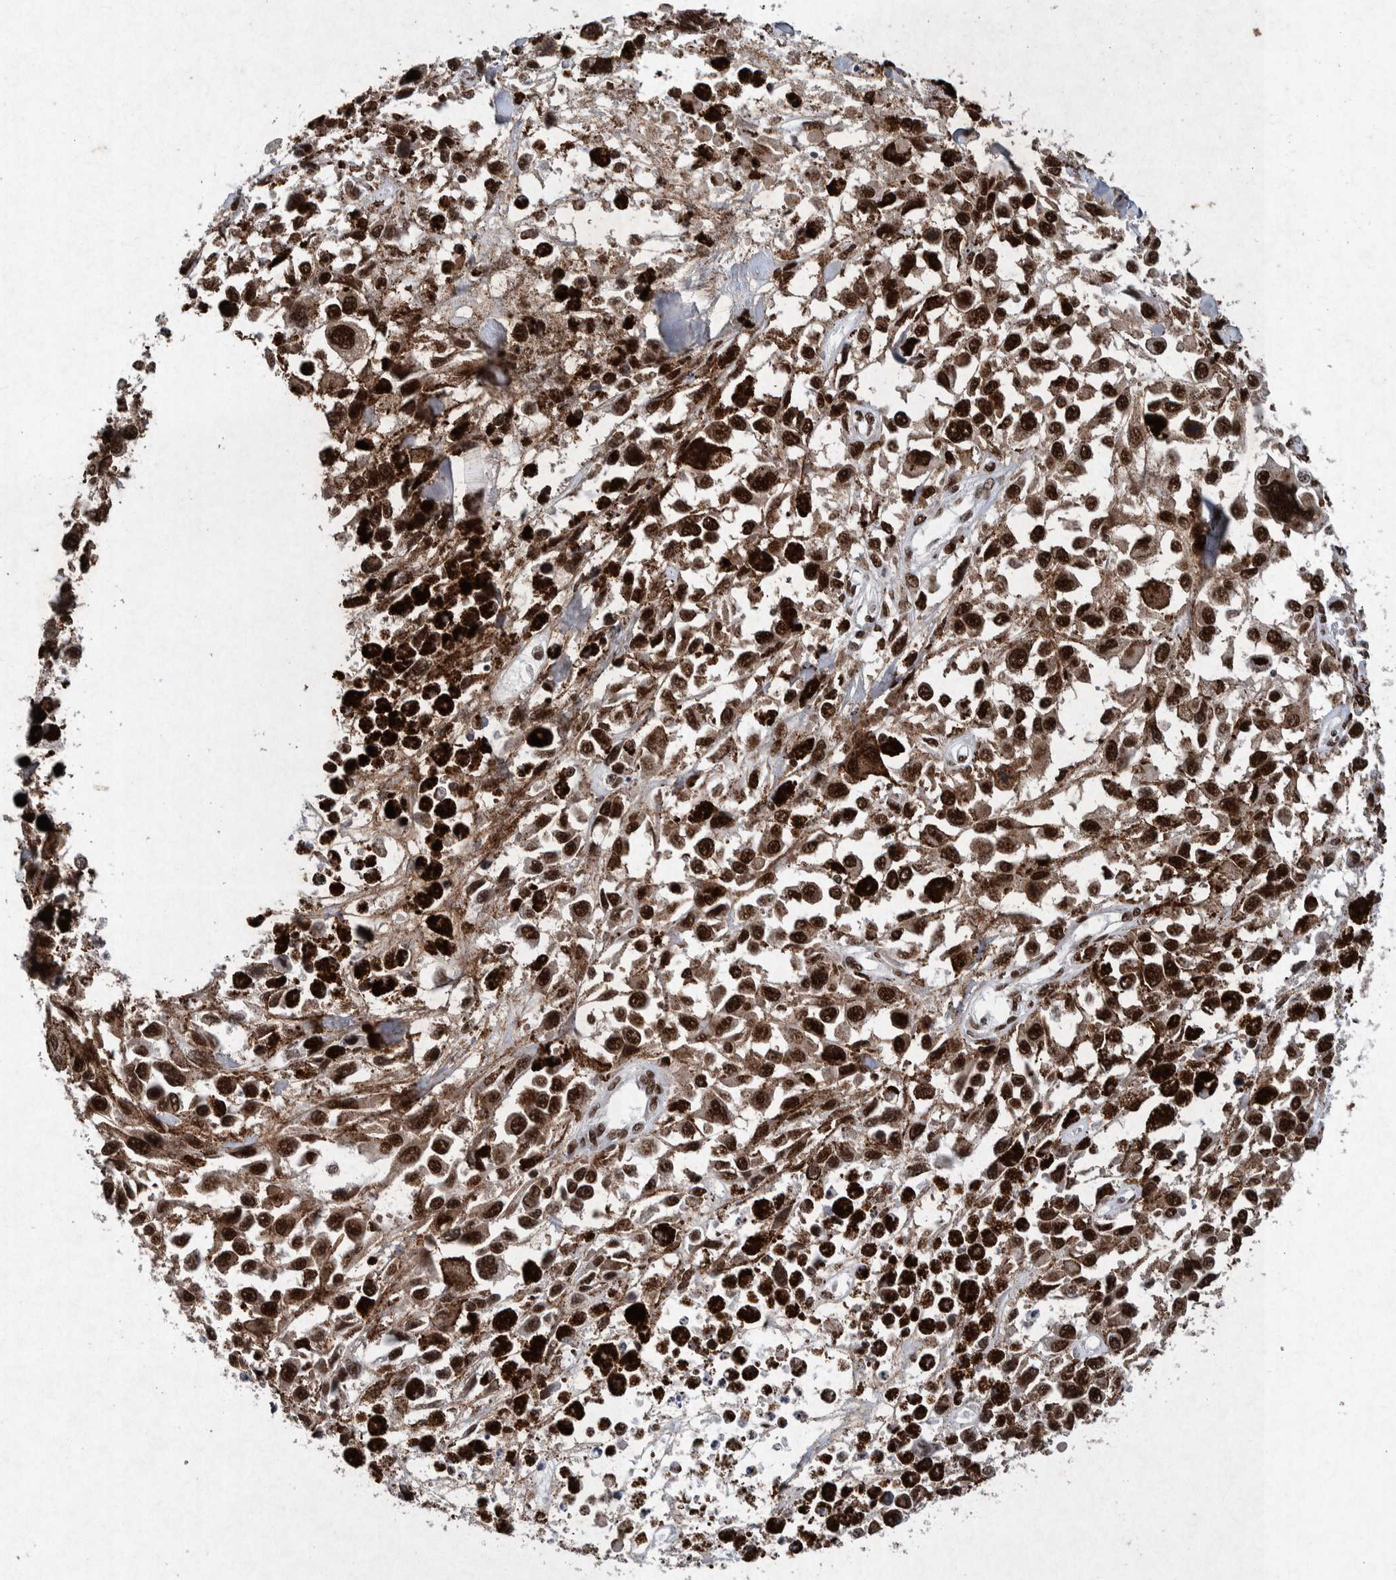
{"staining": {"intensity": "strong", "quantity": ">75%", "location": "nuclear"}, "tissue": "melanoma", "cell_type": "Tumor cells", "image_type": "cancer", "snomed": [{"axis": "morphology", "description": "Malignant melanoma, Metastatic site"}, {"axis": "topography", "description": "Lymph node"}], "caption": "Strong nuclear staining is present in approximately >75% of tumor cells in melanoma. The protein is stained brown, and the nuclei are stained in blue (DAB IHC with brightfield microscopy, high magnification).", "gene": "TAF10", "patient": {"sex": "male", "age": 59}}